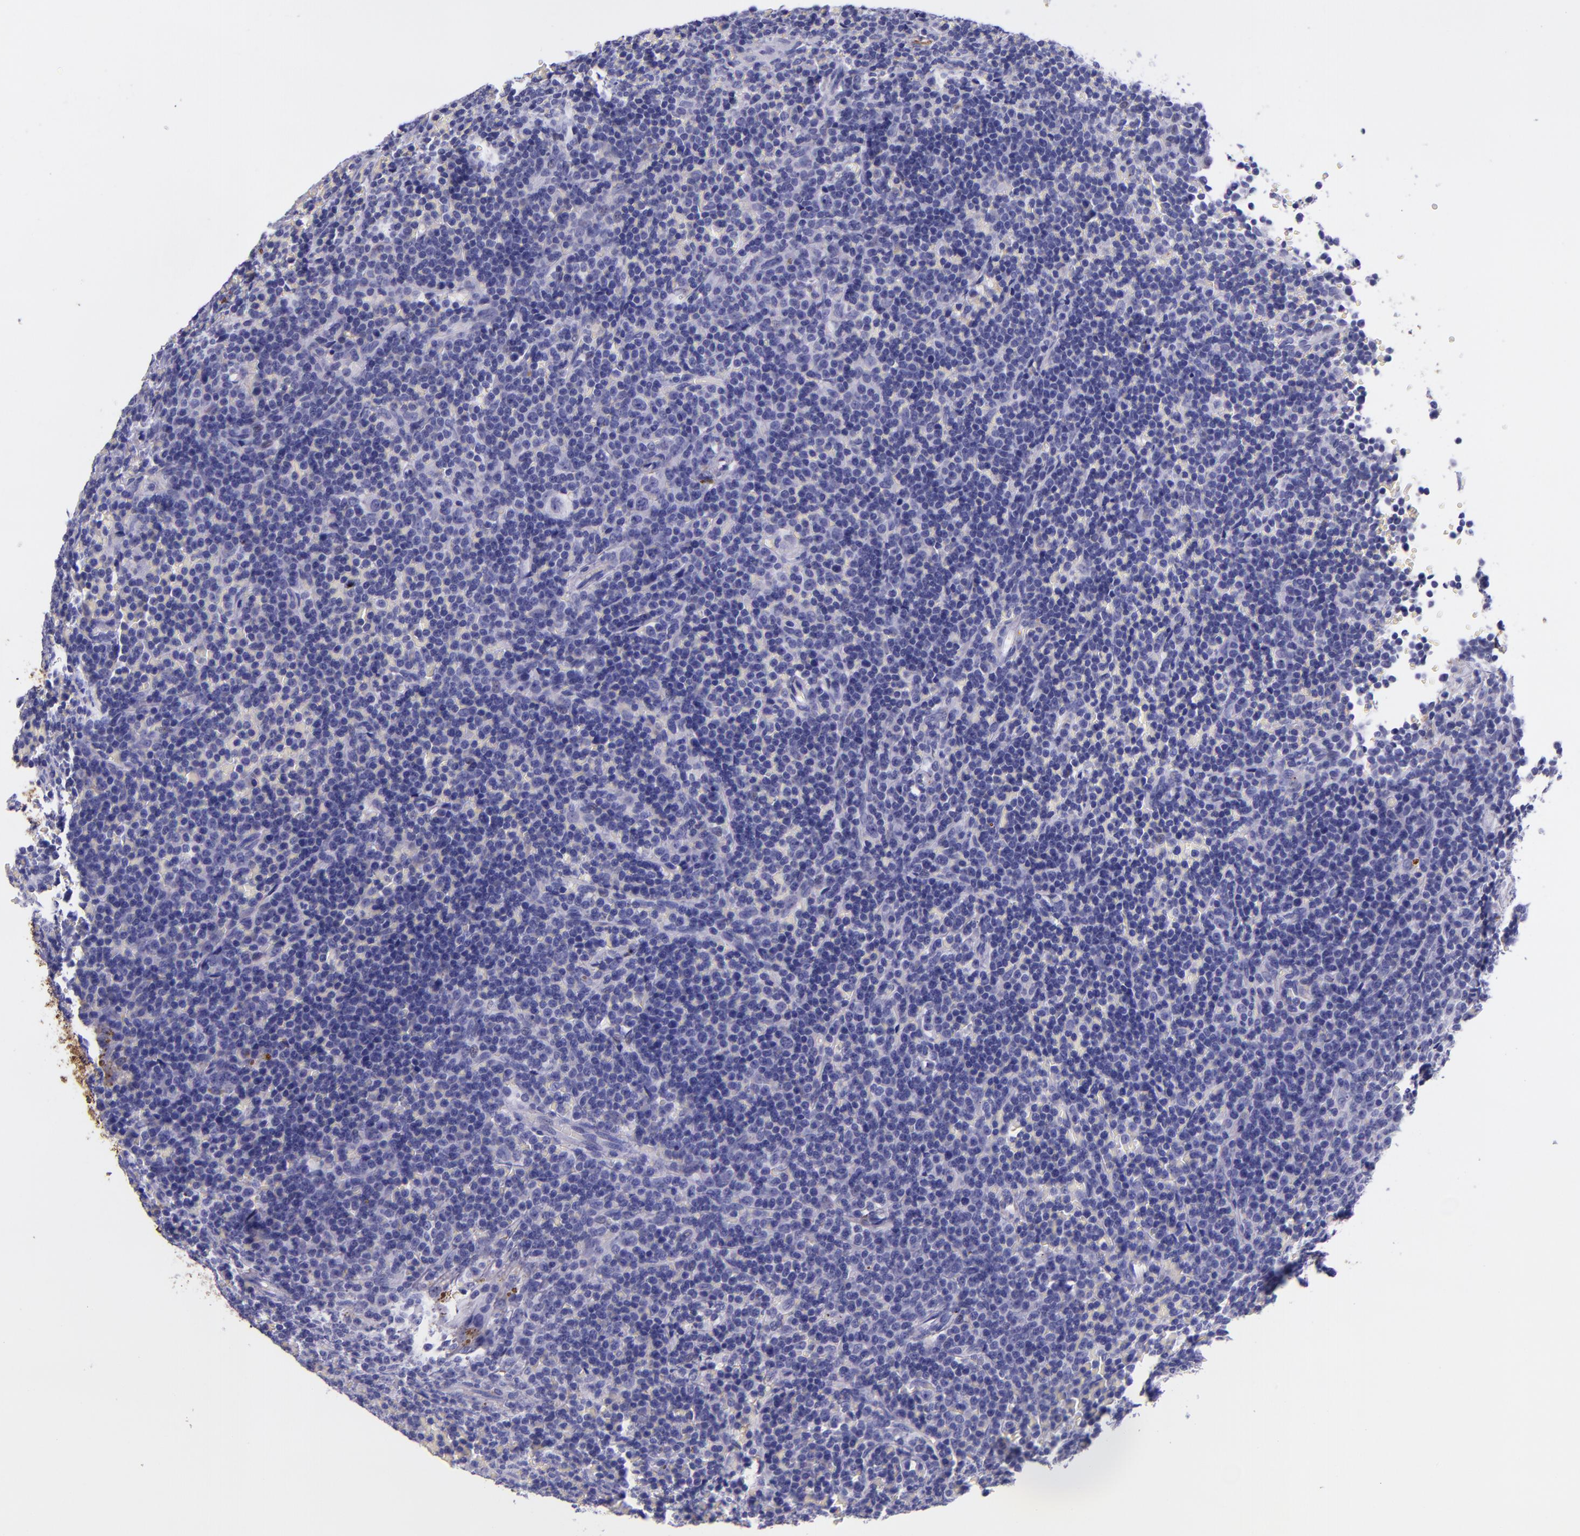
{"staining": {"intensity": "negative", "quantity": "none", "location": "none"}, "tissue": "lymphoma", "cell_type": "Tumor cells", "image_type": "cancer", "snomed": [{"axis": "morphology", "description": "Malignant lymphoma, non-Hodgkin's type, Low grade"}, {"axis": "topography", "description": "Spleen"}], "caption": "A high-resolution histopathology image shows immunohistochemistry staining of lymphoma, which reveals no significant positivity in tumor cells. (Immunohistochemistry, brightfield microscopy, high magnification).", "gene": "KRT4", "patient": {"sex": "male", "age": 80}}